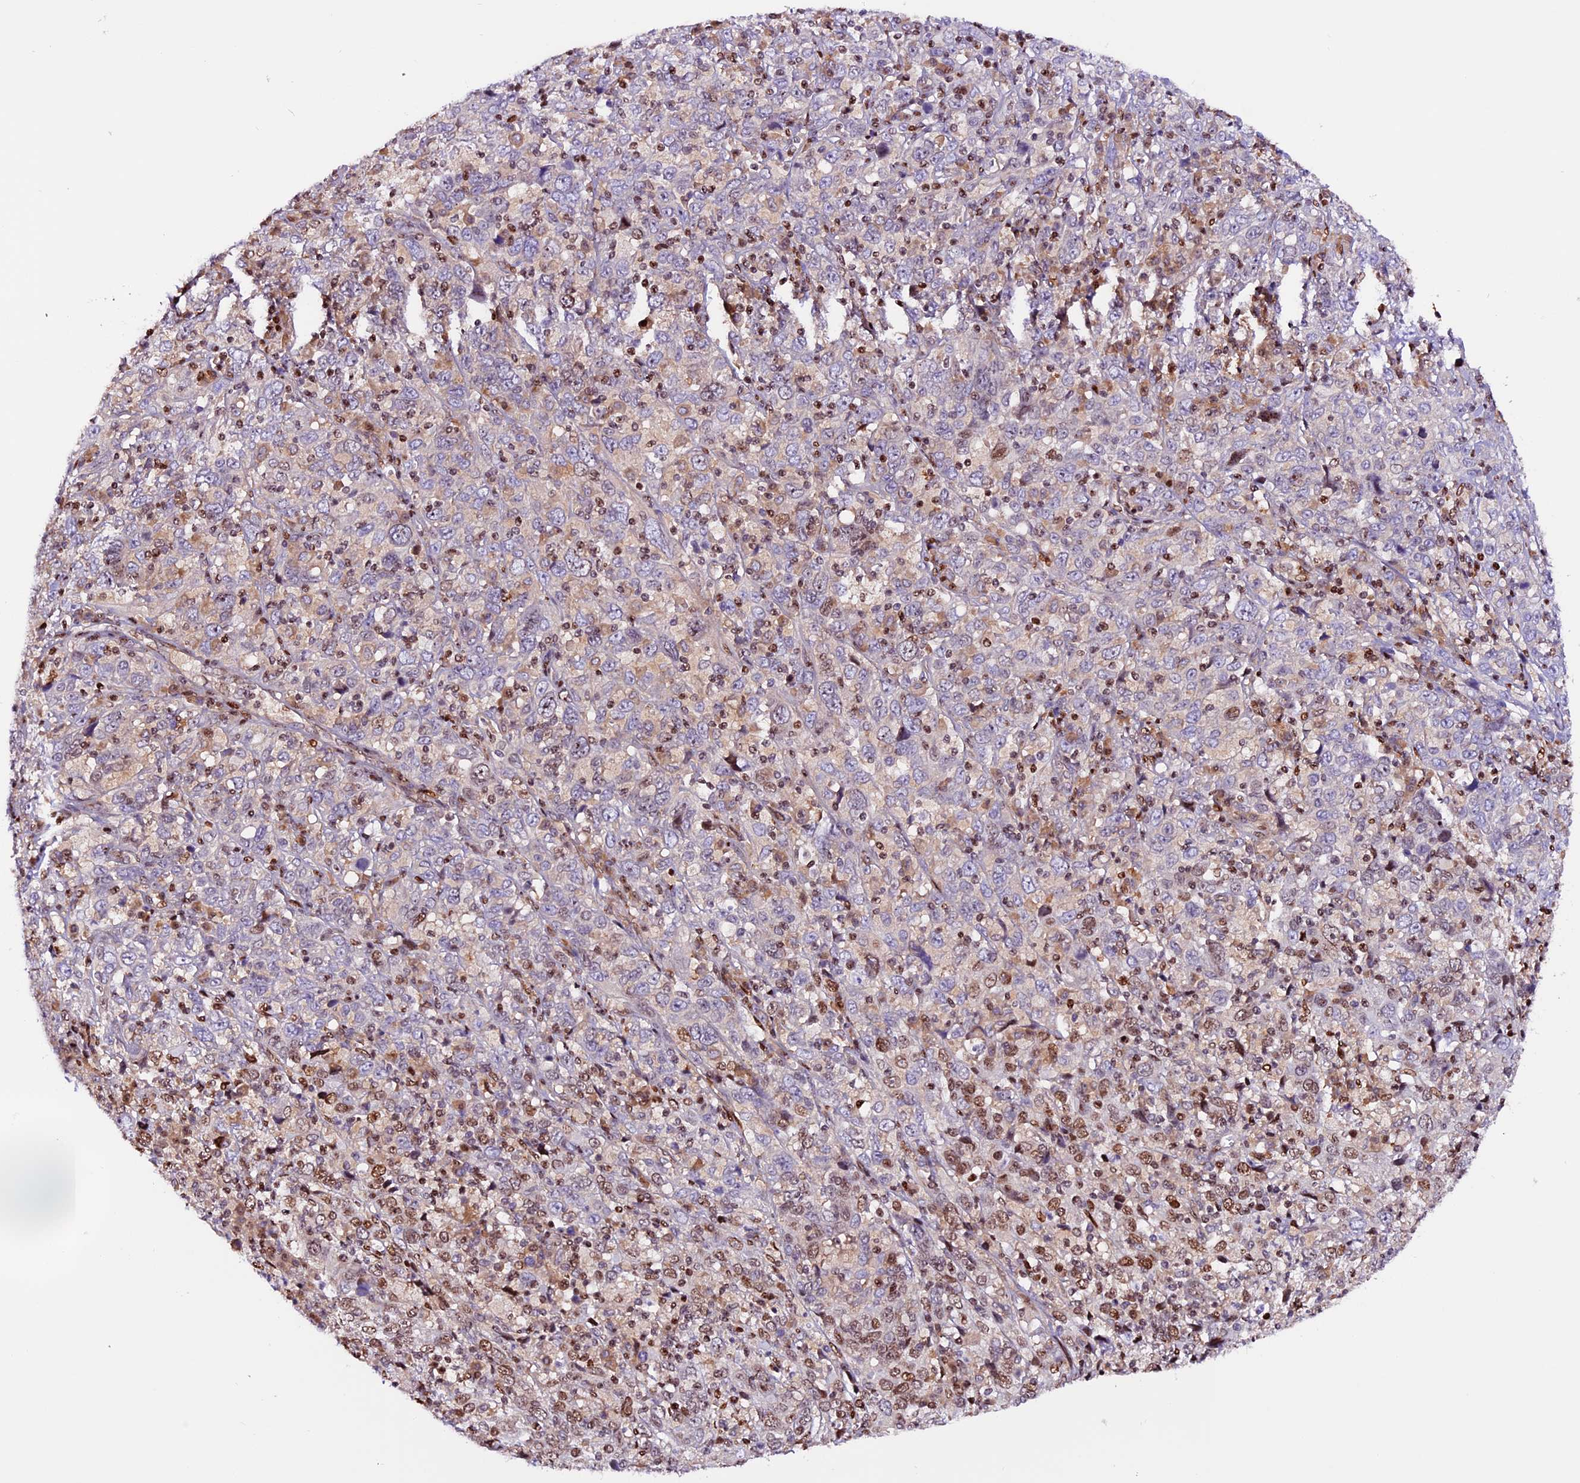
{"staining": {"intensity": "negative", "quantity": "none", "location": "none"}, "tissue": "cervical cancer", "cell_type": "Tumor cells", "image_type": "cancer", "snomed": [{"axis": "morphology", "description": "Squamous cell carcinoma, NOS"}, {"axis": "topography", "description": "Cervix"}], "caption": "Micrograph shows no significant protein staining in tumor cells of cervical cancer (squamous cell carcinoma).", "gene": "RINL", "patient": {"sex": "female", "age": 46}}